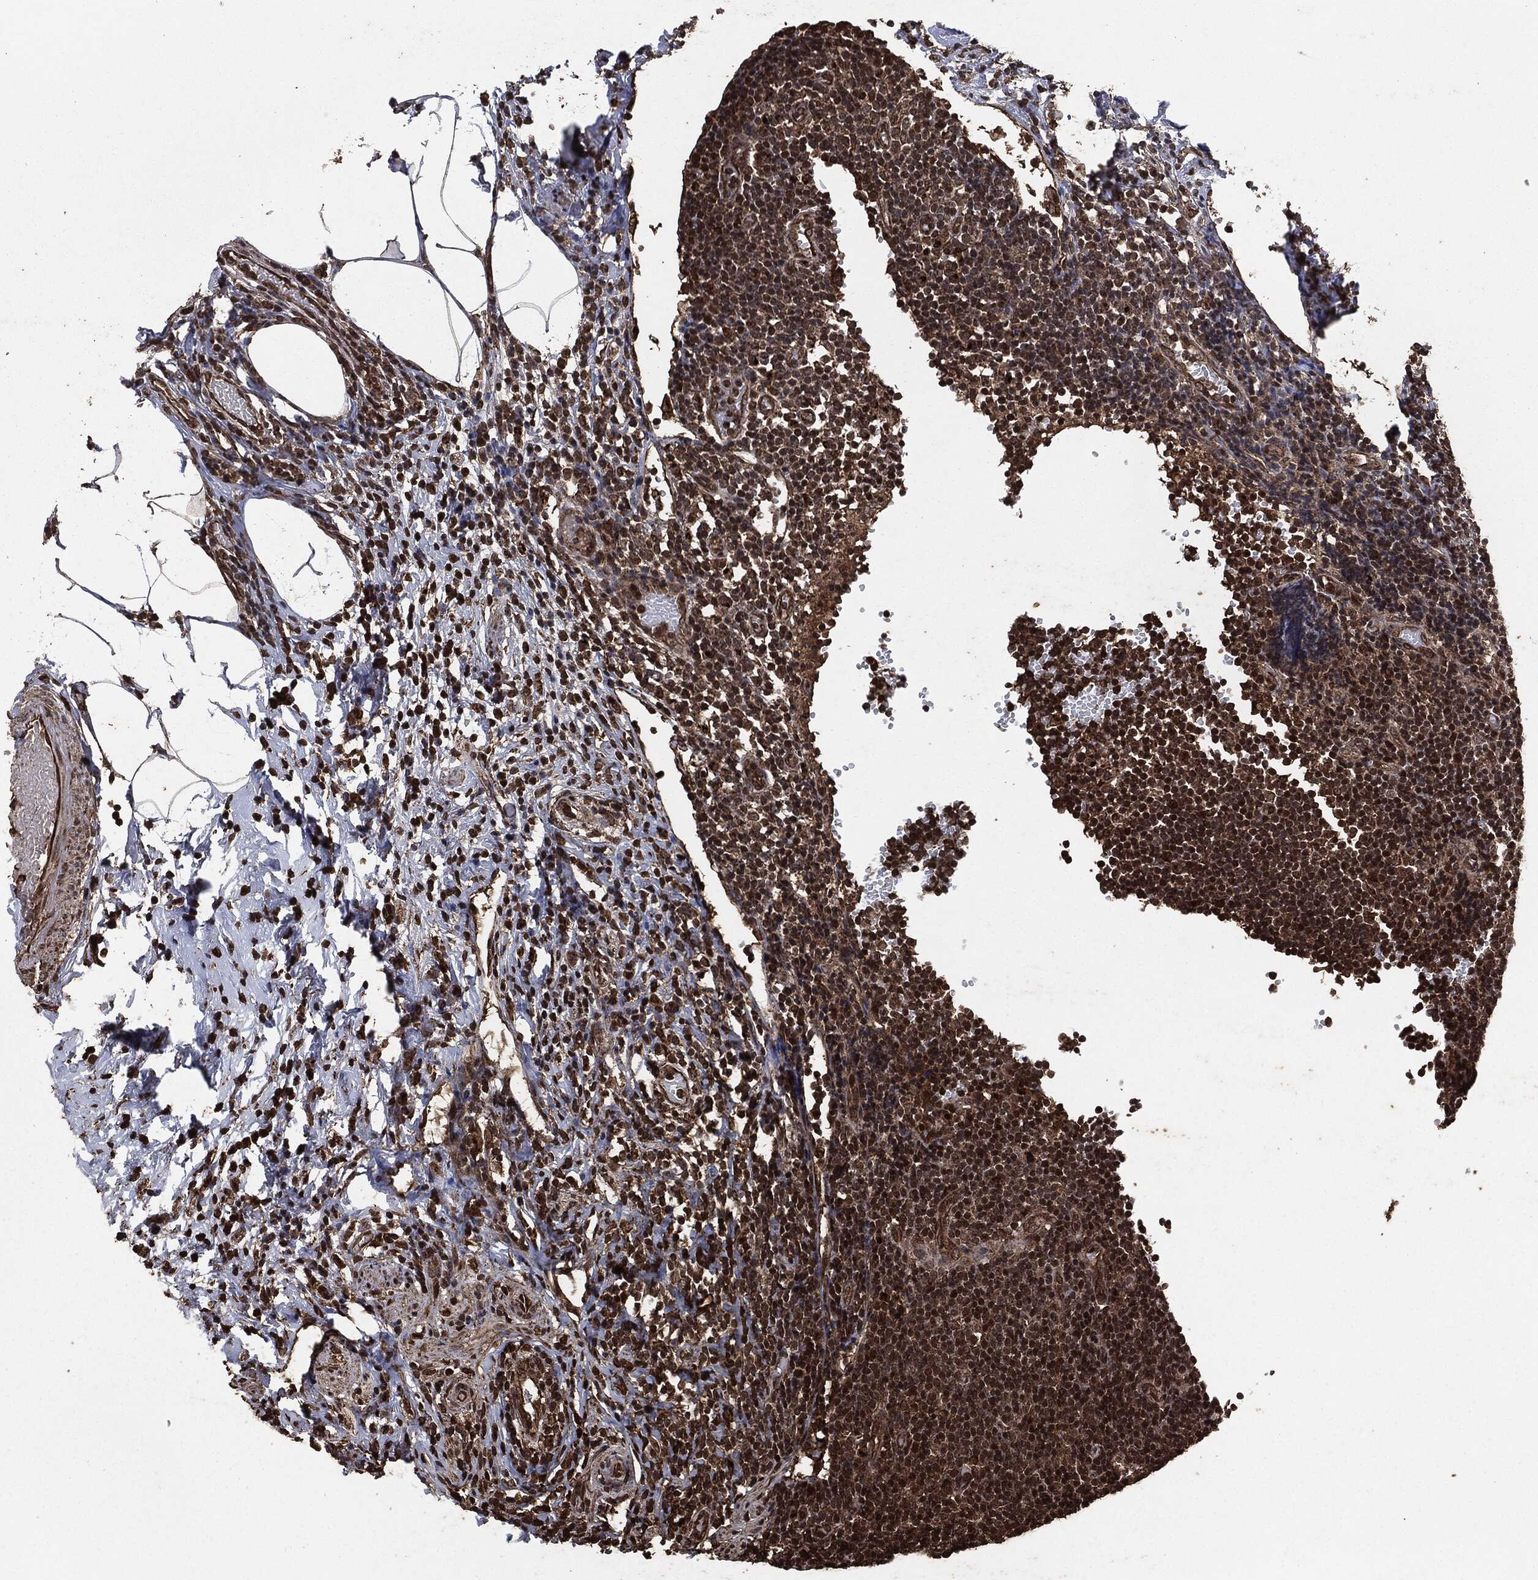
{"staining": {"intensity": "strong", "quantity": "<25%", "location": "cytoplasmic/membranous"}, "tissue": "appendix", "cell_type": "Glandular cells", "image_type": "normal", "snomed": [{"axis": "morphology", "description": "Normal tissue, NOS"}, {"axis": "topography", "description": "Appendix"}], "caption": "Immunohistochemical staining of normal appendix shows medium levels of strong cytoplasmic/membranous positivity in approximately <25% of glandular cells. (IHC, brightfield microscopy, high magnification).", "gene": "EGFR", "patient": {"sex": "female", "age": 40}}